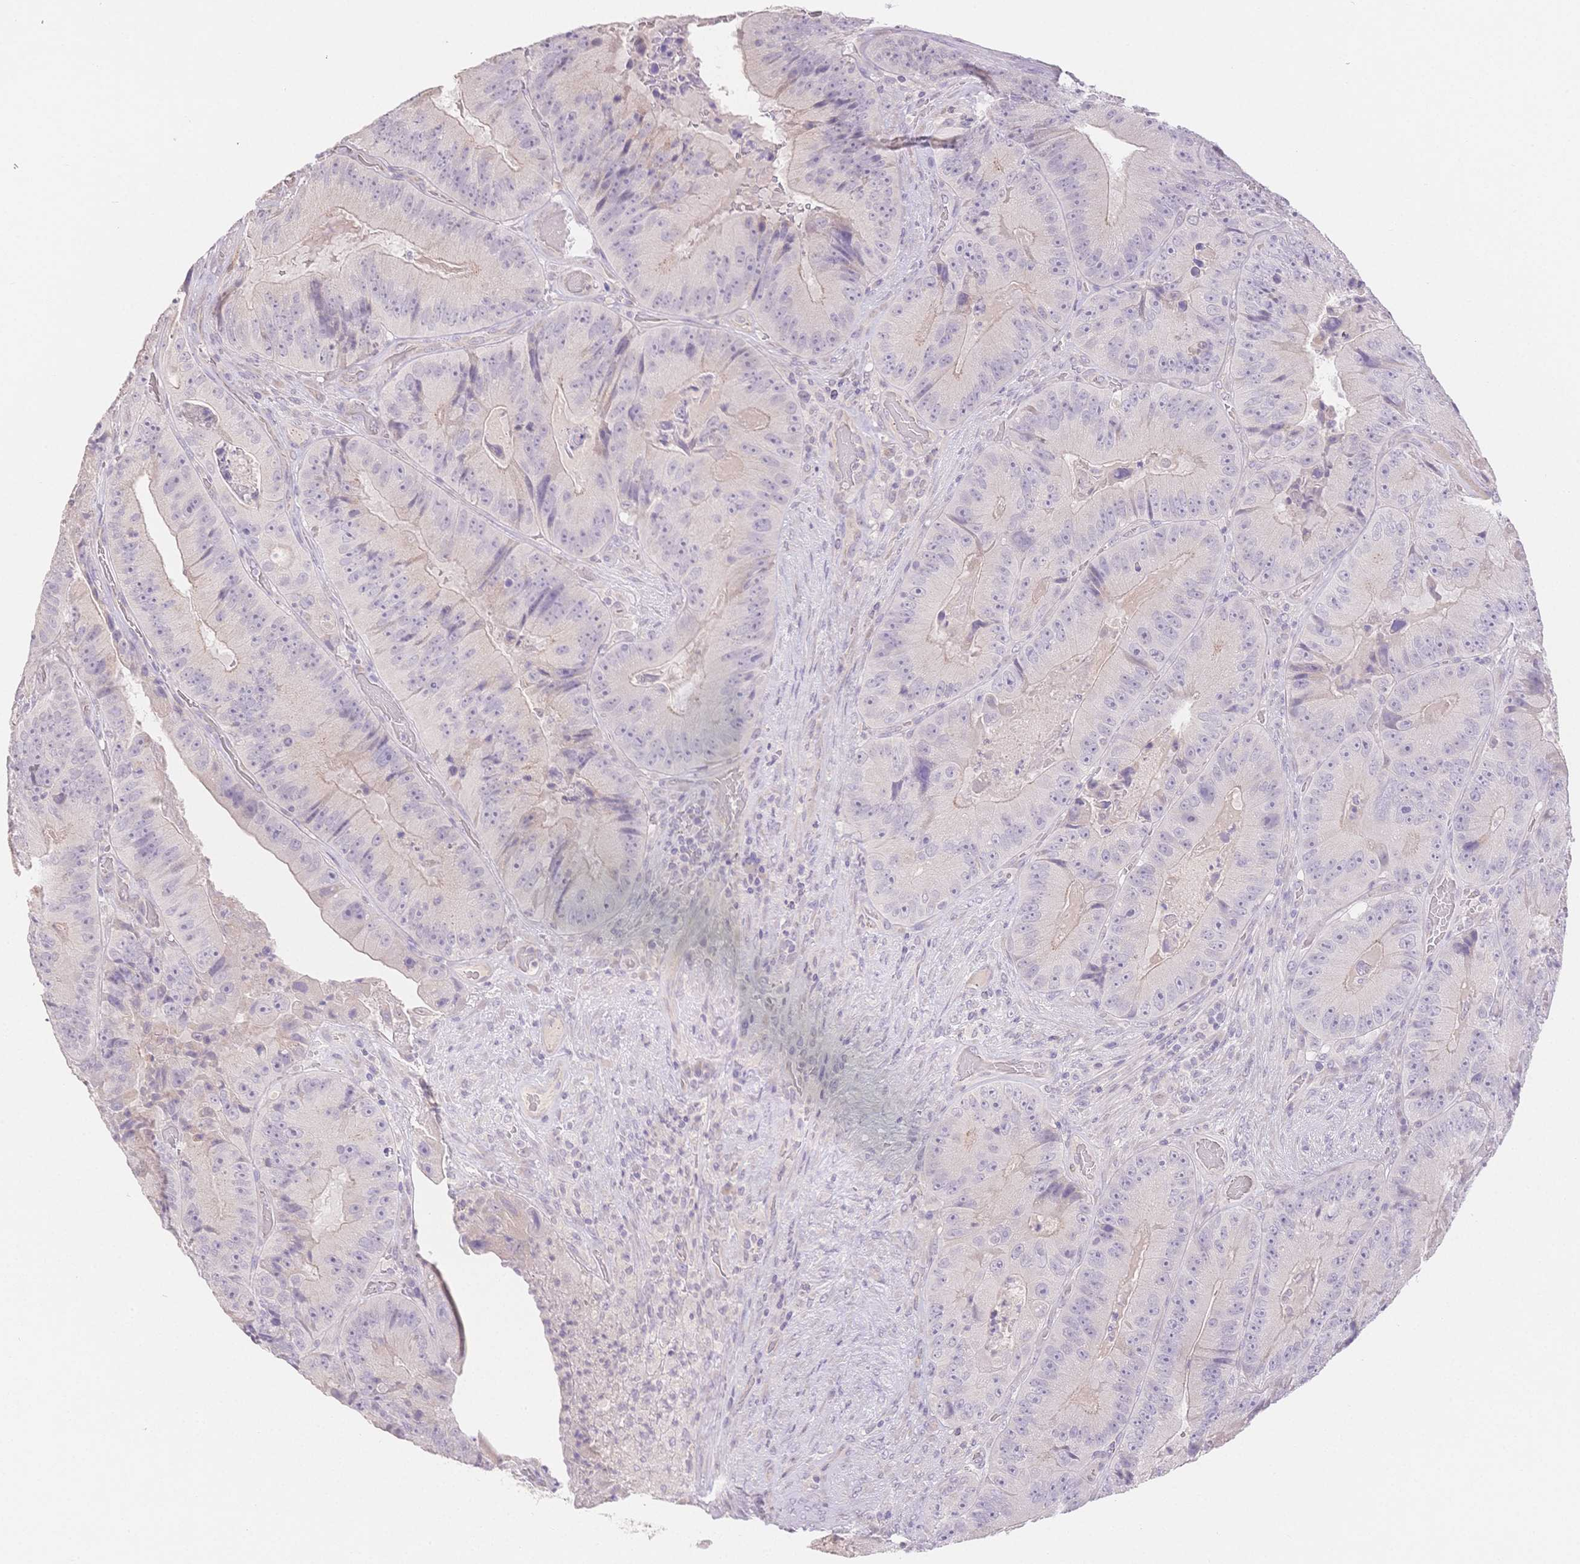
{"staining": {"intensity": "negative", "quantity": "none", "location": "none"}, "tissue": "colorectal cancer", "cell_type": "Tumor cells", "image_type": "cancer", "snomed": [{"axis": "morphology", "description": "Adenocarcinoma, NOS"}, {"axis": "topography", "description": "Colon"}], "caption": "An image of adenocarcinoma (colorectal) stained for a protein shows no brown staining in tumor cells.", "gene": "SUV39H2", "patient": {"sex": "female", "age": 86}}